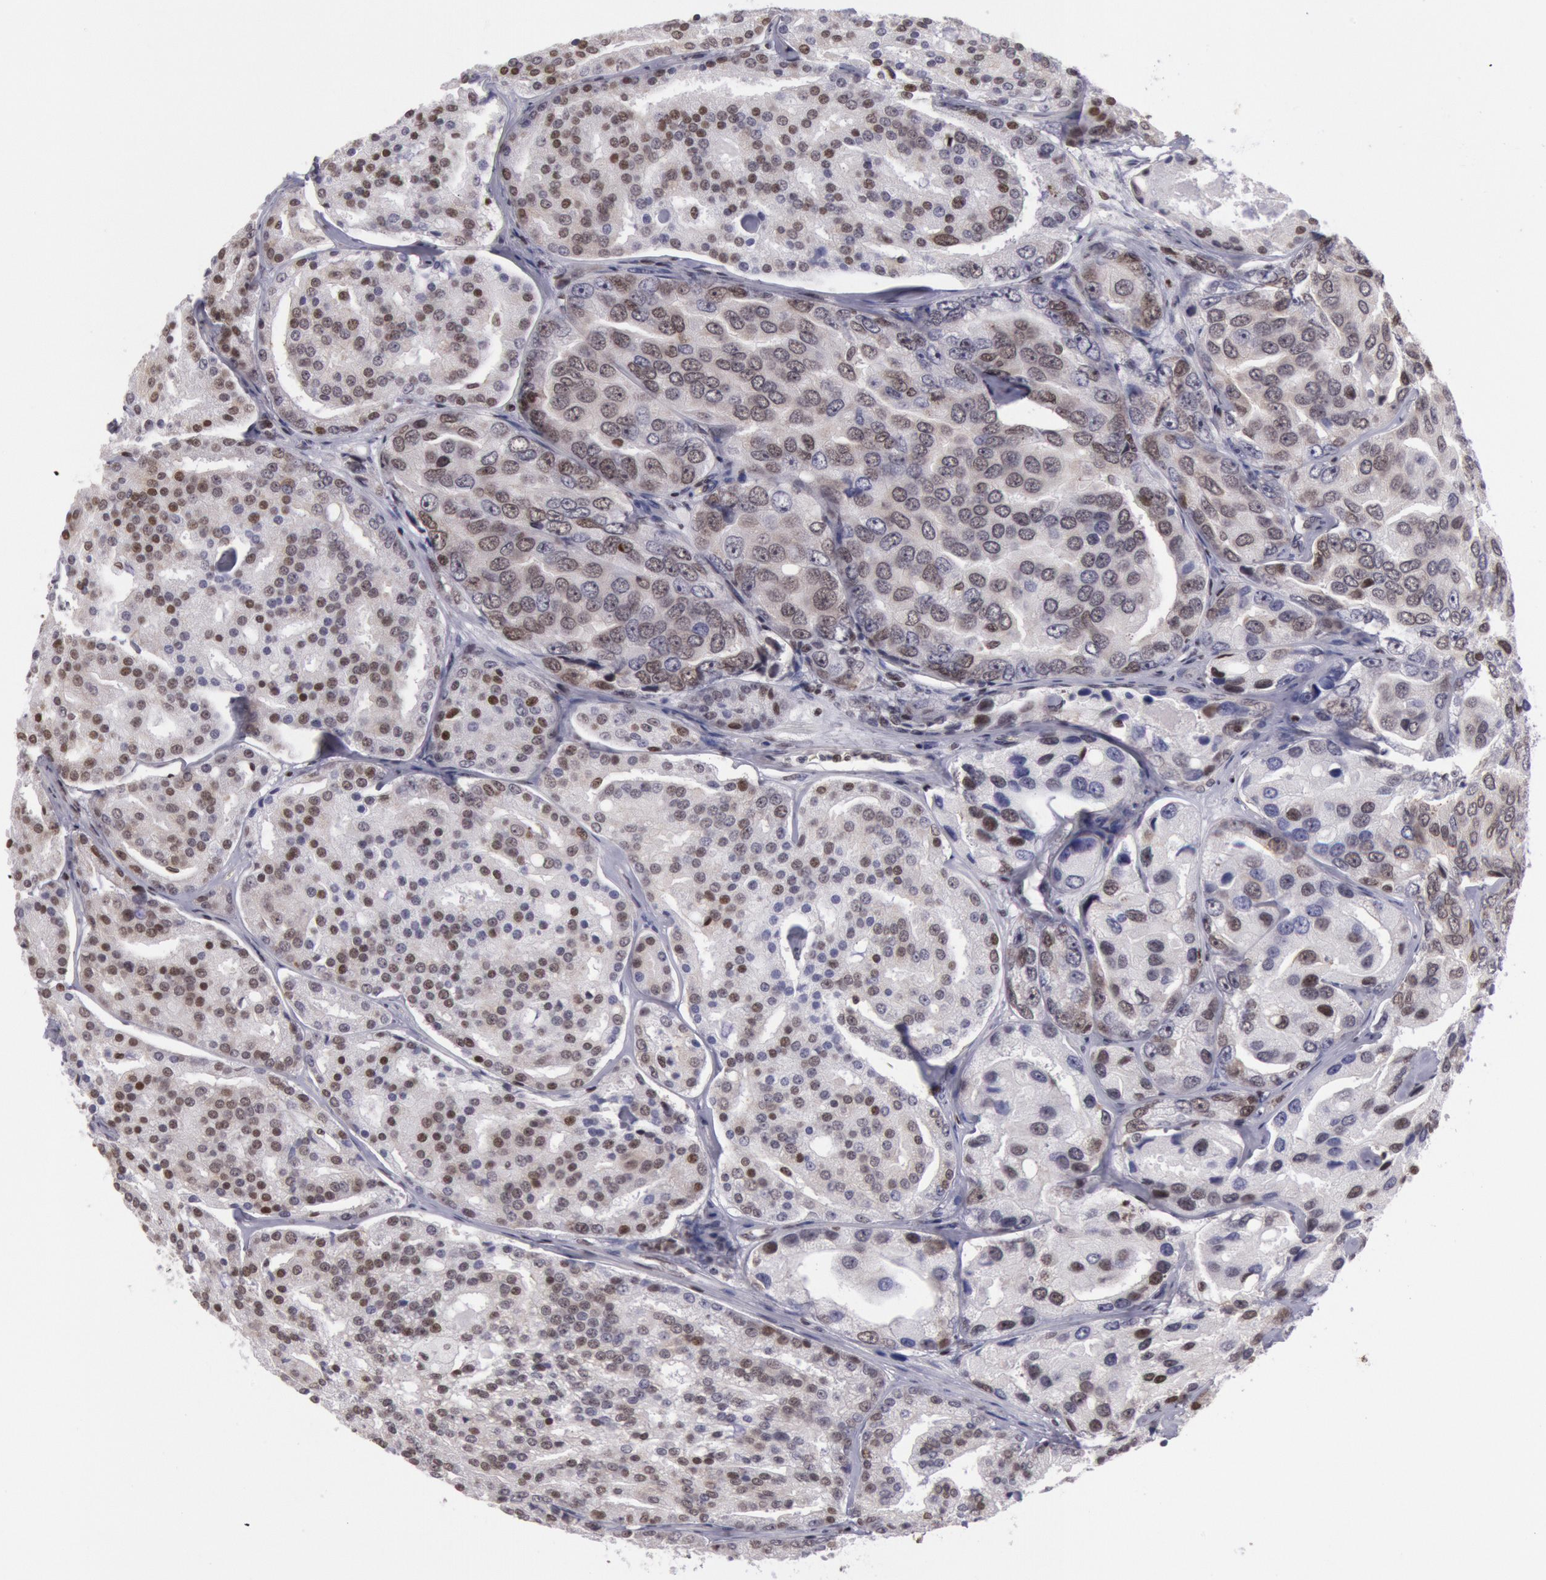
{"staining": {"intensity": "moderate", "quantity": "25%-75%", "location": "nuclear"}, "tissue": "prostate cancer", "cell_type": "Tumor cells", "image_type": "cancer", "snomed": [{"axis": "morphology", "description": "Adenocarcinoma, High grade"}, {"axis": "topography", "description": "Prostate"}], "caption": "IHC (DAB (3,3'-diaminobenzidine)) staining of human prostate adenocarcinoma (high-grade) exhibits moderate nuclear protein positivity in approximately 25%-75% of tumor cells.", "gene": "NKAP", "patient": {"sex": "male", "age": 64}}